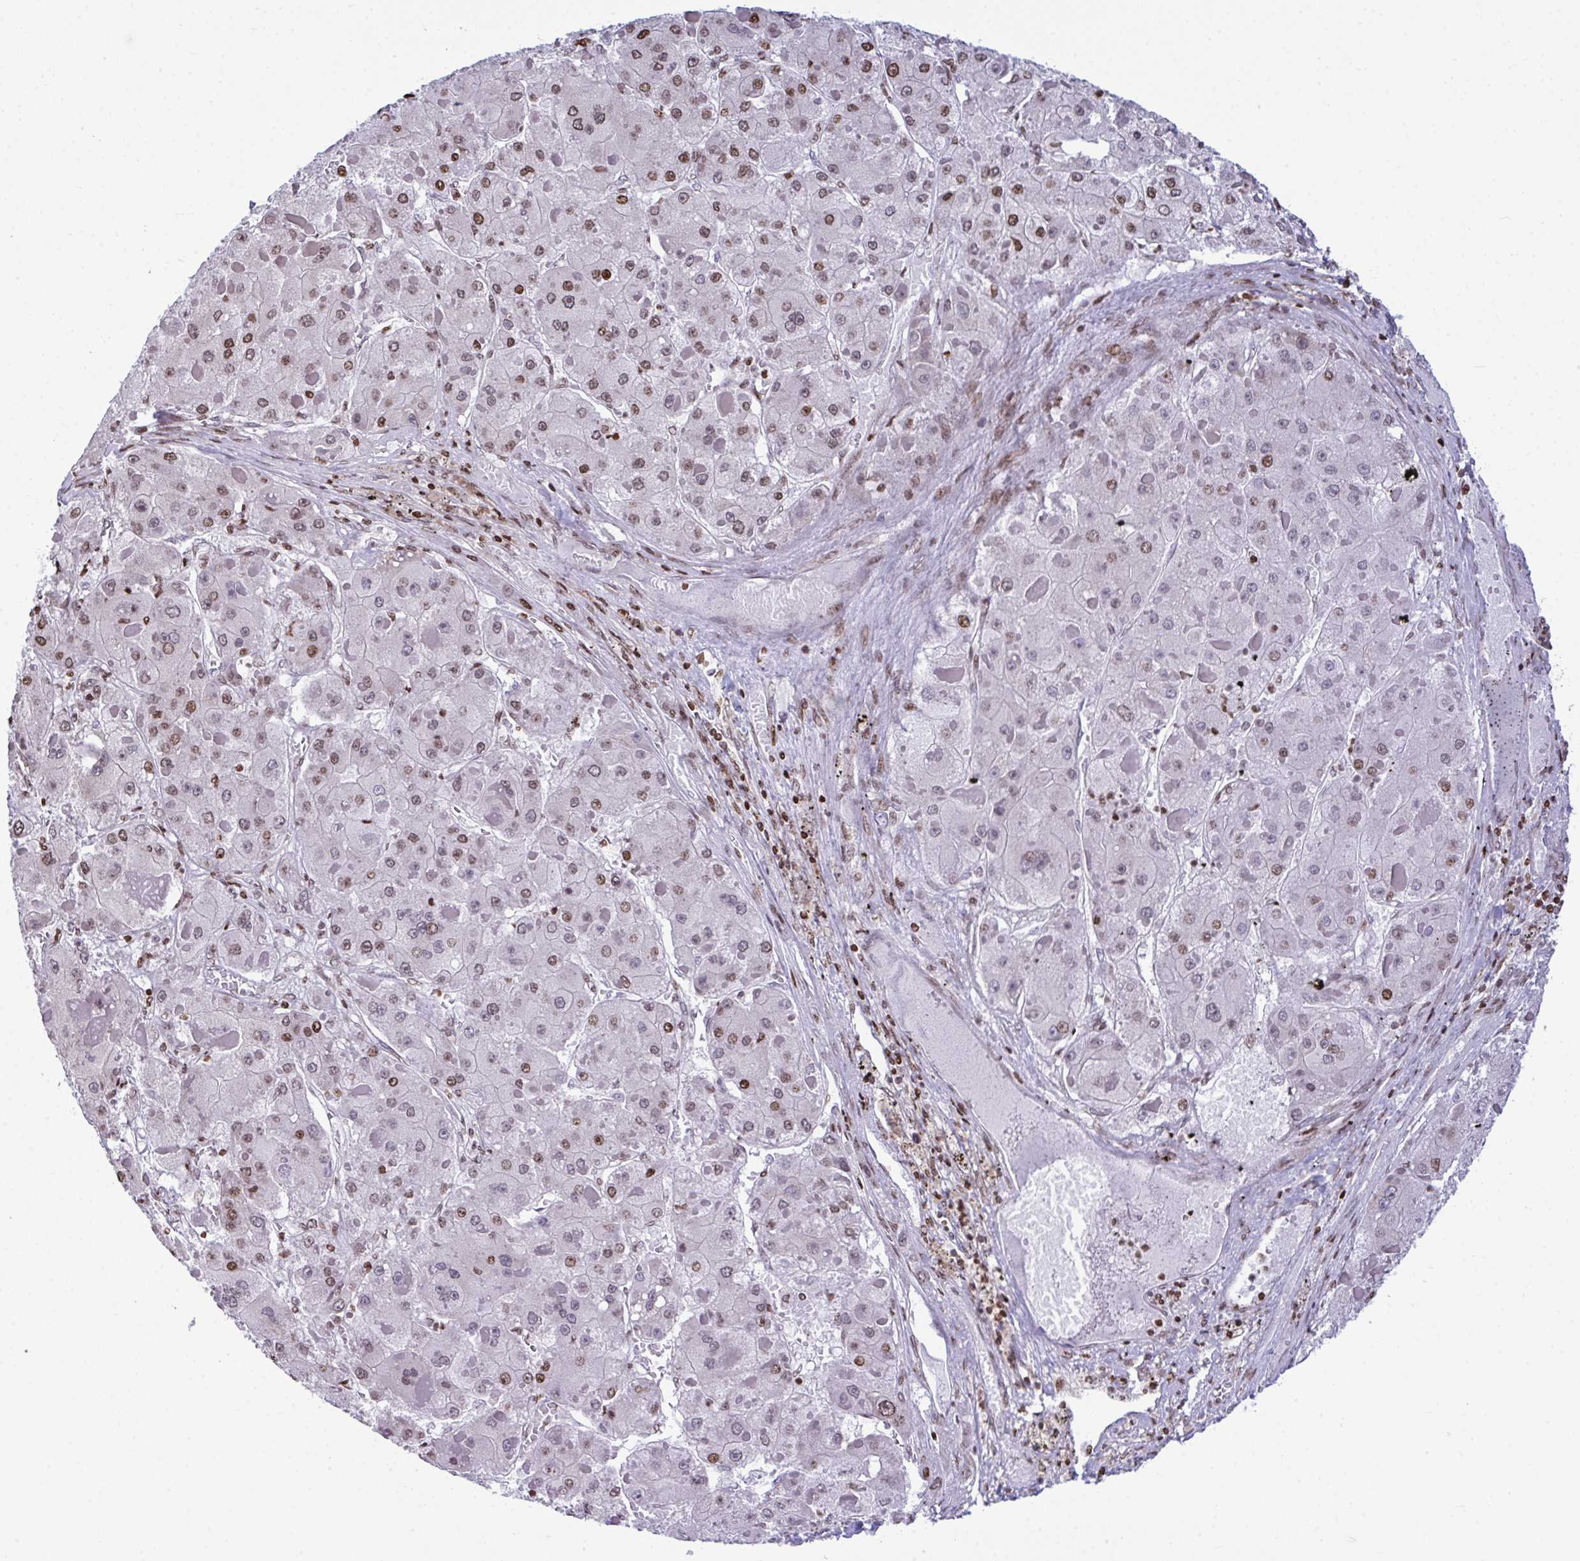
{"staining": {"intensity": "moderate", "quantity": "25%-75%", "location": "nuclear"}, "tissue": "liver cancer", "cell_type": "Tumor cells", "image_type": "cancer", "snomed": [{"axis": "morphology", "description": "Carcinoma, Hepatocellular, NOS"}, {"axis": "topography", "description": "Liver"}], "caption": "Liver hepatocellular carcinoma stained with DAB IHC shows medium levels of moderate nuclear positivity in about 25%-75% of tumor cells.", "gene": "RAPGEF5", "patient": {"sex": "female", "age": 73}}